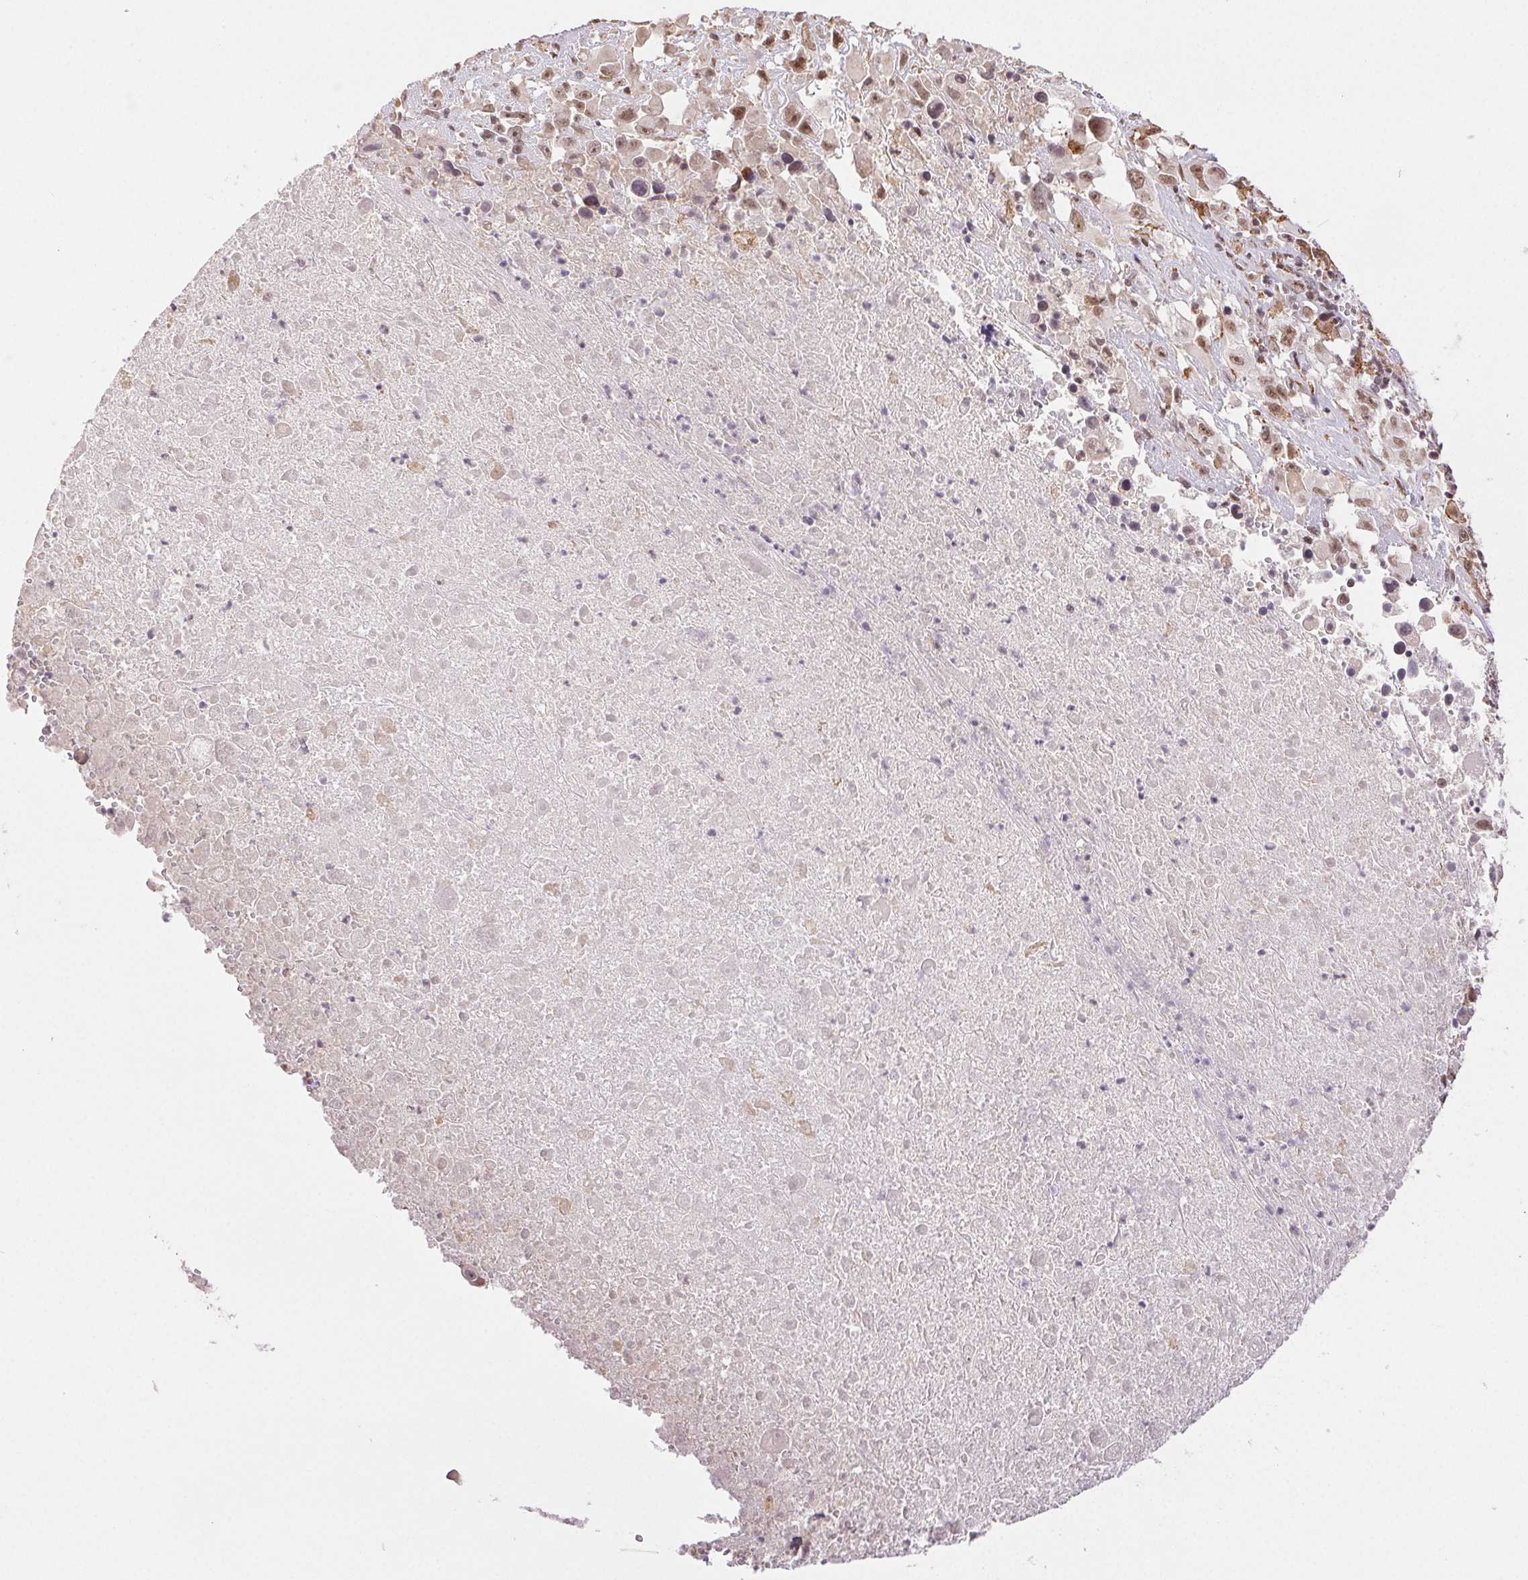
{"staining": {"intensity": "moderate", "quantity": ">75%", "location": "nuclear"}, "tissue": "melanoma", "cell_type": "Tumor cells", "image_type": "cancer", "snomed": [{"axis": "morphology", "description": "Malignant melanoma, Metastatic site"}, {"axis": "topography", "description": "Soft tissue"}], "caption": "Immunohistochemistry (DAB) staining of human malignant melanoma (metastatic site) shows moderate nuclear protein expression in approximately >75% of tumor cells.", "gene": "PRPF18", "patient": {"sex": "male", "age": 50}}